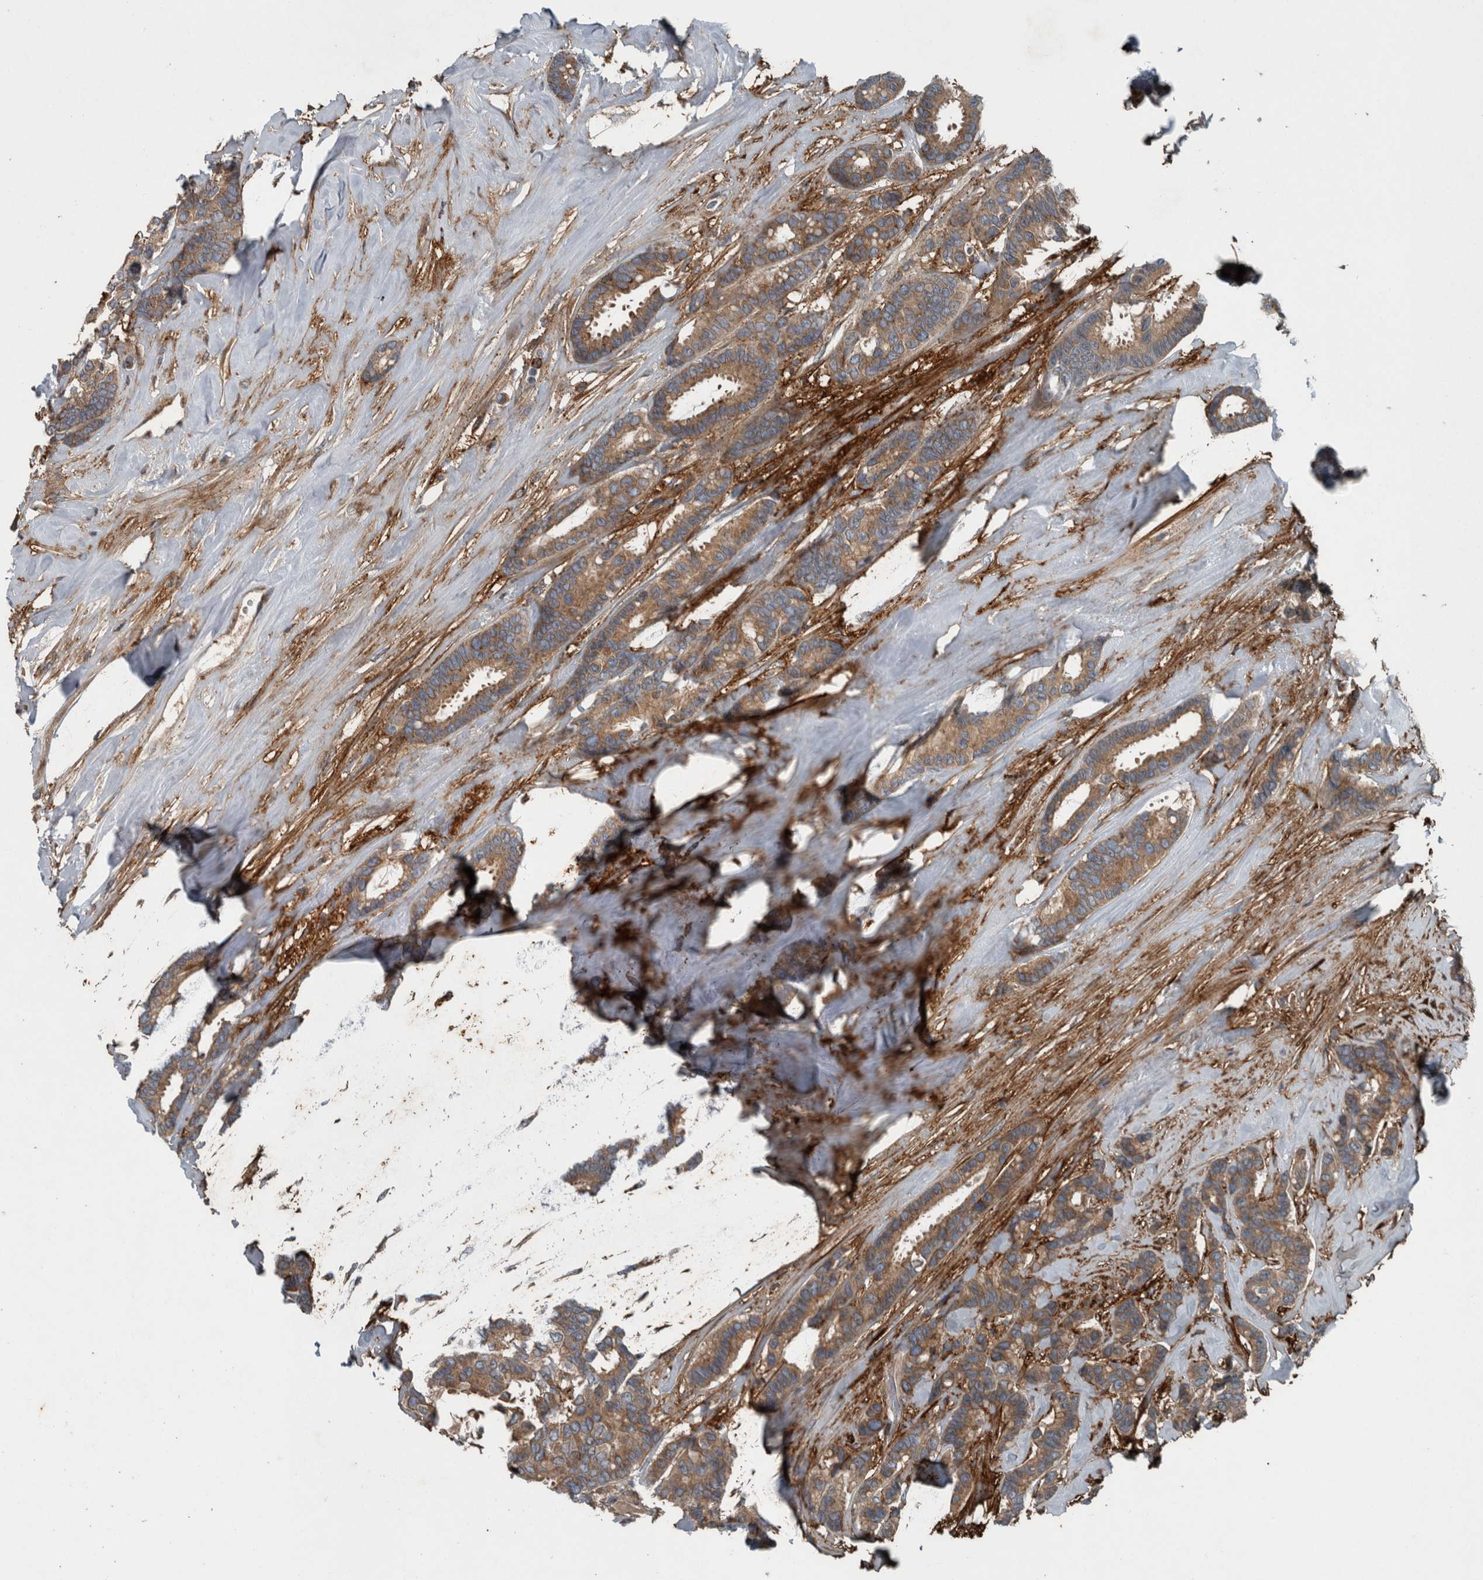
{"staining": {"intensity": "moderate", "quantity": ">75%", "location": "cytoplasmic/membranous"}, "tissue": "breast cancer", "cell_type": "Tumor cells", "image_type": "cancer", "snomed": [{"axis": "morphology", "description": "Duct carcinoma"}, {"axis": "topography", "description": "Breast"}], "caption": "Human intraductal carcinoma (breast) stained with a brown dye displays moderate cytoplasmic/membranous positive expression in approximately >75% of tumor cells.", "gene": "EXOC8", "patient": {"sex": "female", "age": 87}}